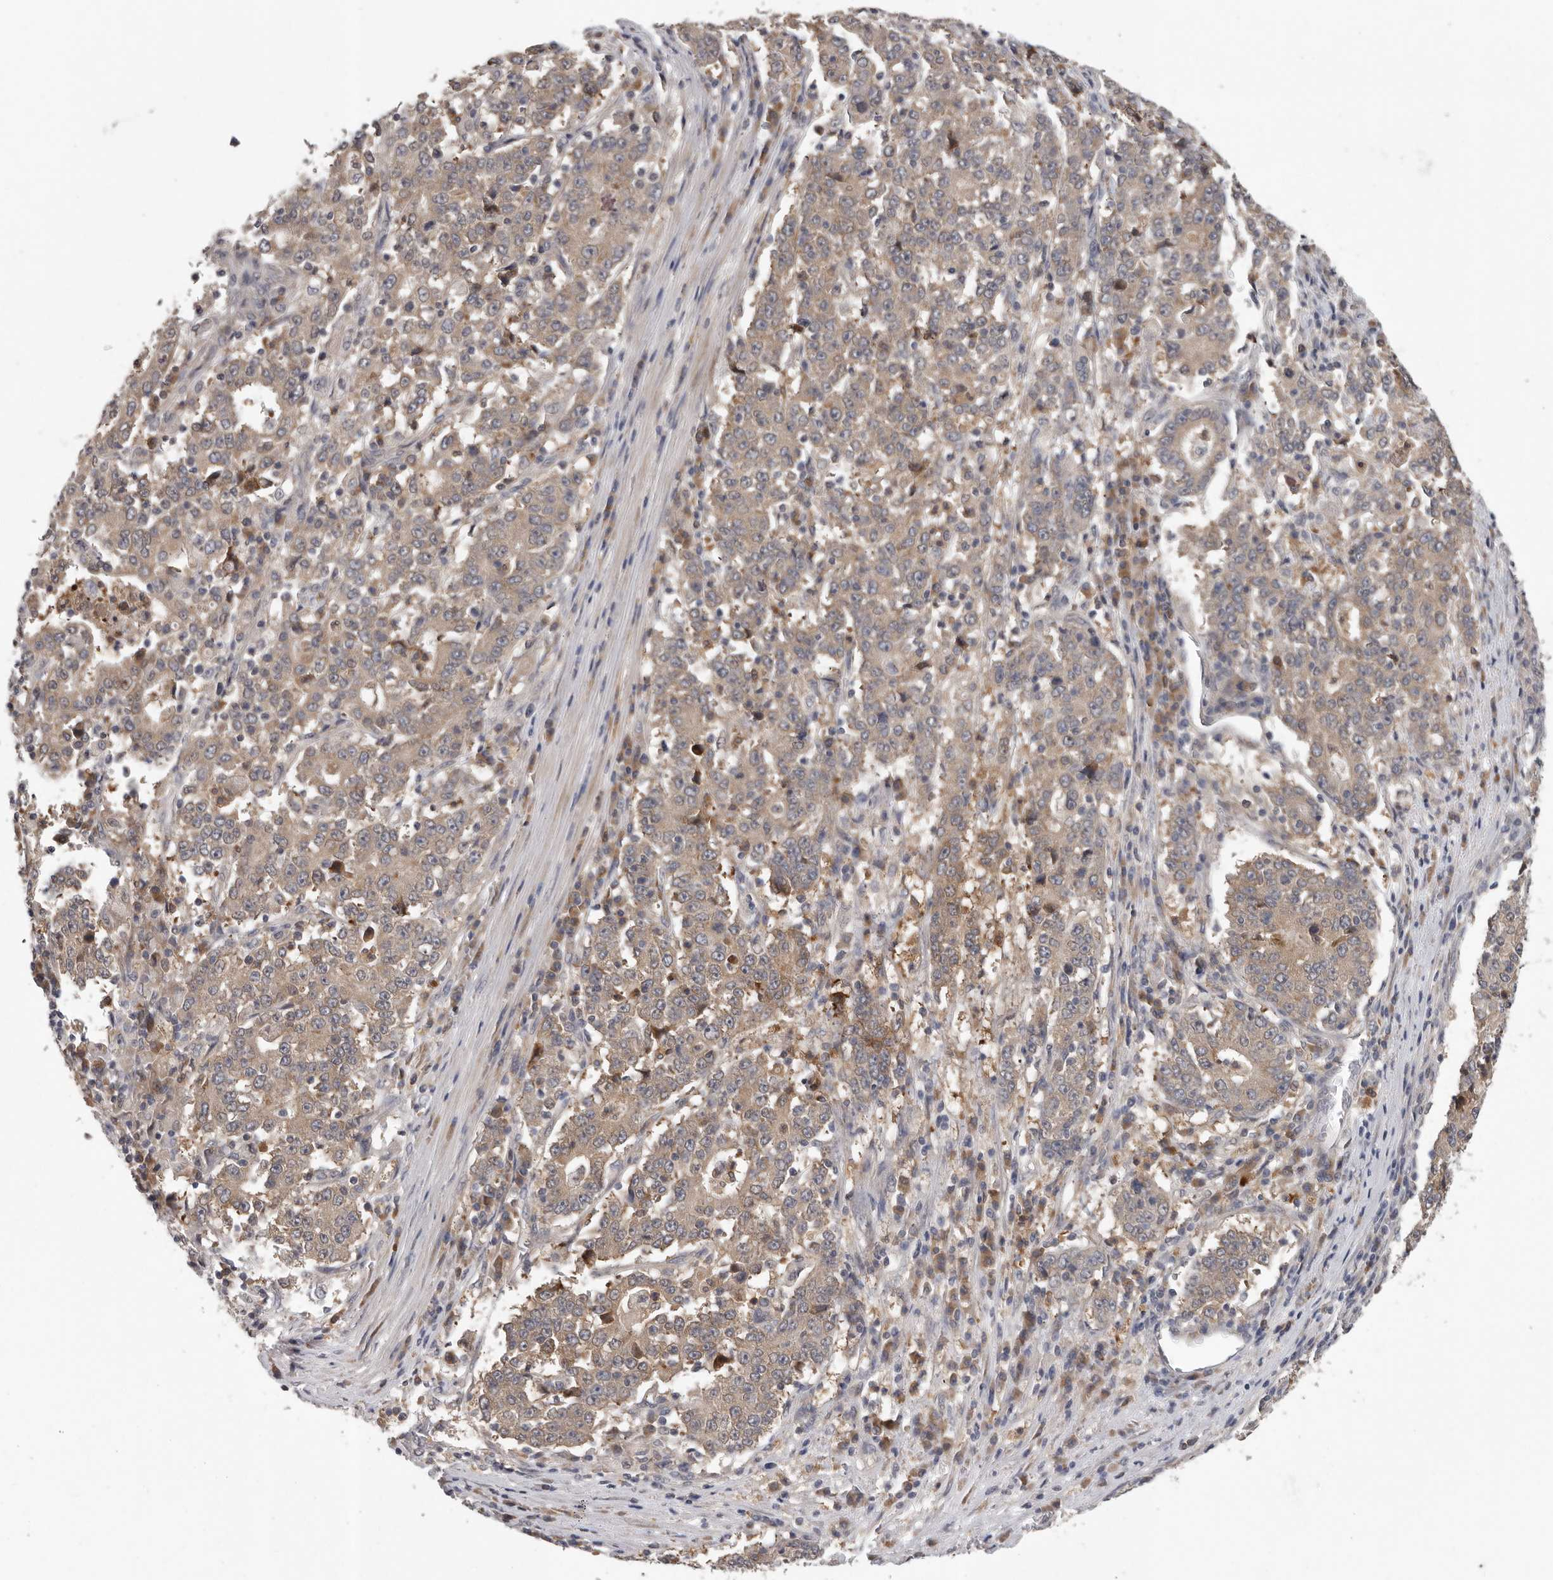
{"staining": {"intensity": "weak", "quantity": ">75%", "location": "cytoplasmic/membranous"}, "tissue": "stomach cancer", "cell_type": "Tumor cells", "image_type": "cancer", "snomed": [{"axis": "morphology", "description": "Adenocarcinoma, NOS"}, {"axis": "topography", "description": "Stomach"}], "caption": "Stomach cancer tissue exhibits weak cytoplasmic/membranous positivity in approximately >75% of tumor cells, visualized by immunohistochemistry. (DAB (3,3'-diaminobenzidine) IHC, brown staining for protein, blue staining for nuclei).", "gene": "RALGPS2", "patient": {"sex": "male", "age": 59}}